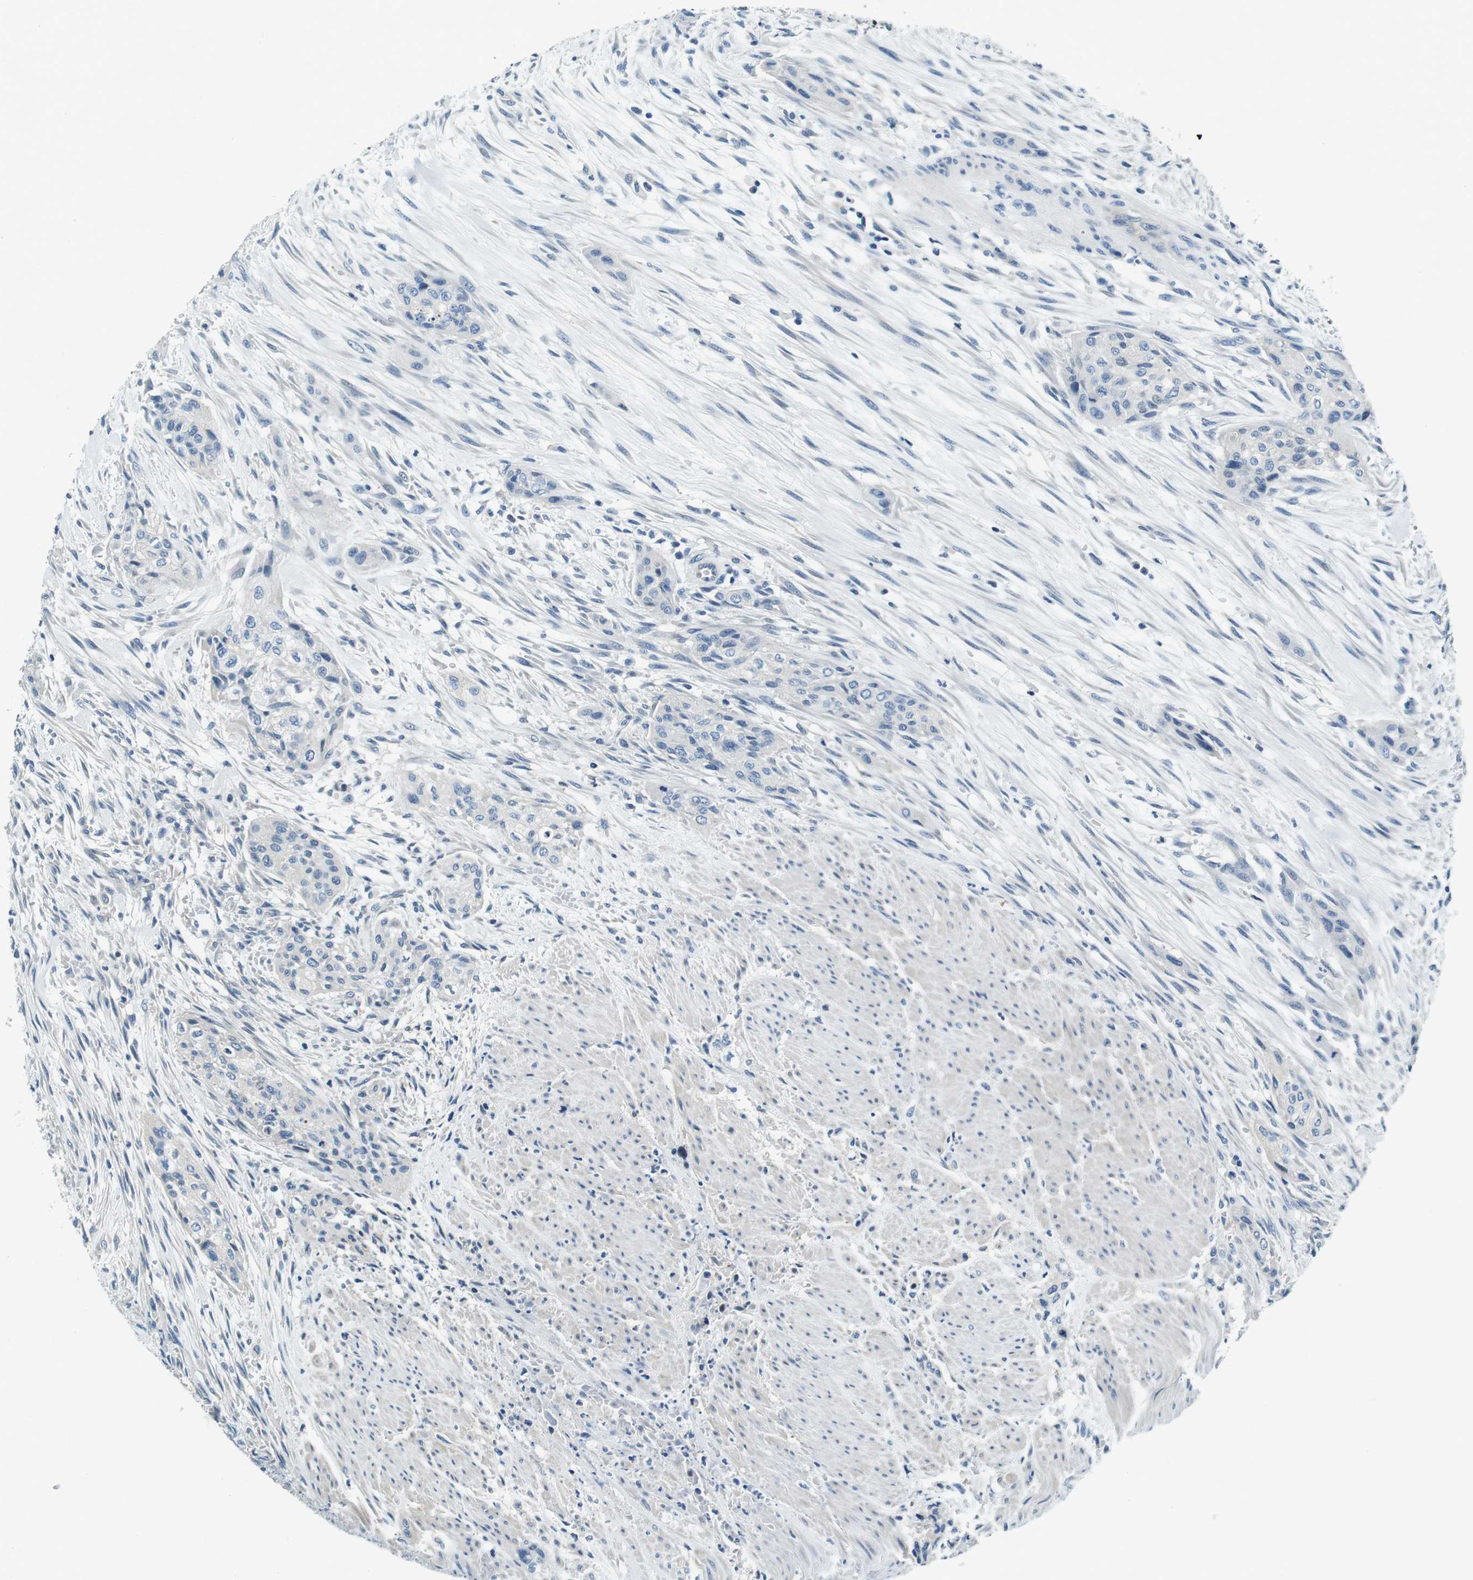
{"staining": {"intensity": "negative", "quantity": "none", "location": "none"}, "tissue": "urothelial cancer", "cell_type": "Tumor cells", "image_type": "cancer", "snomed": [{"axis": "morphology", "description": "Urothelial carcinoma, High grade"}, {"axis": "topography", "description": "Urinary bladder"}], "caption": "Immunohistochemical staining of human high-grade urothelial carcinoma displays no significant positivity in tumor cells.", "gene": "KCNJ5", "patient": {"sex": "male", "age": 35}}